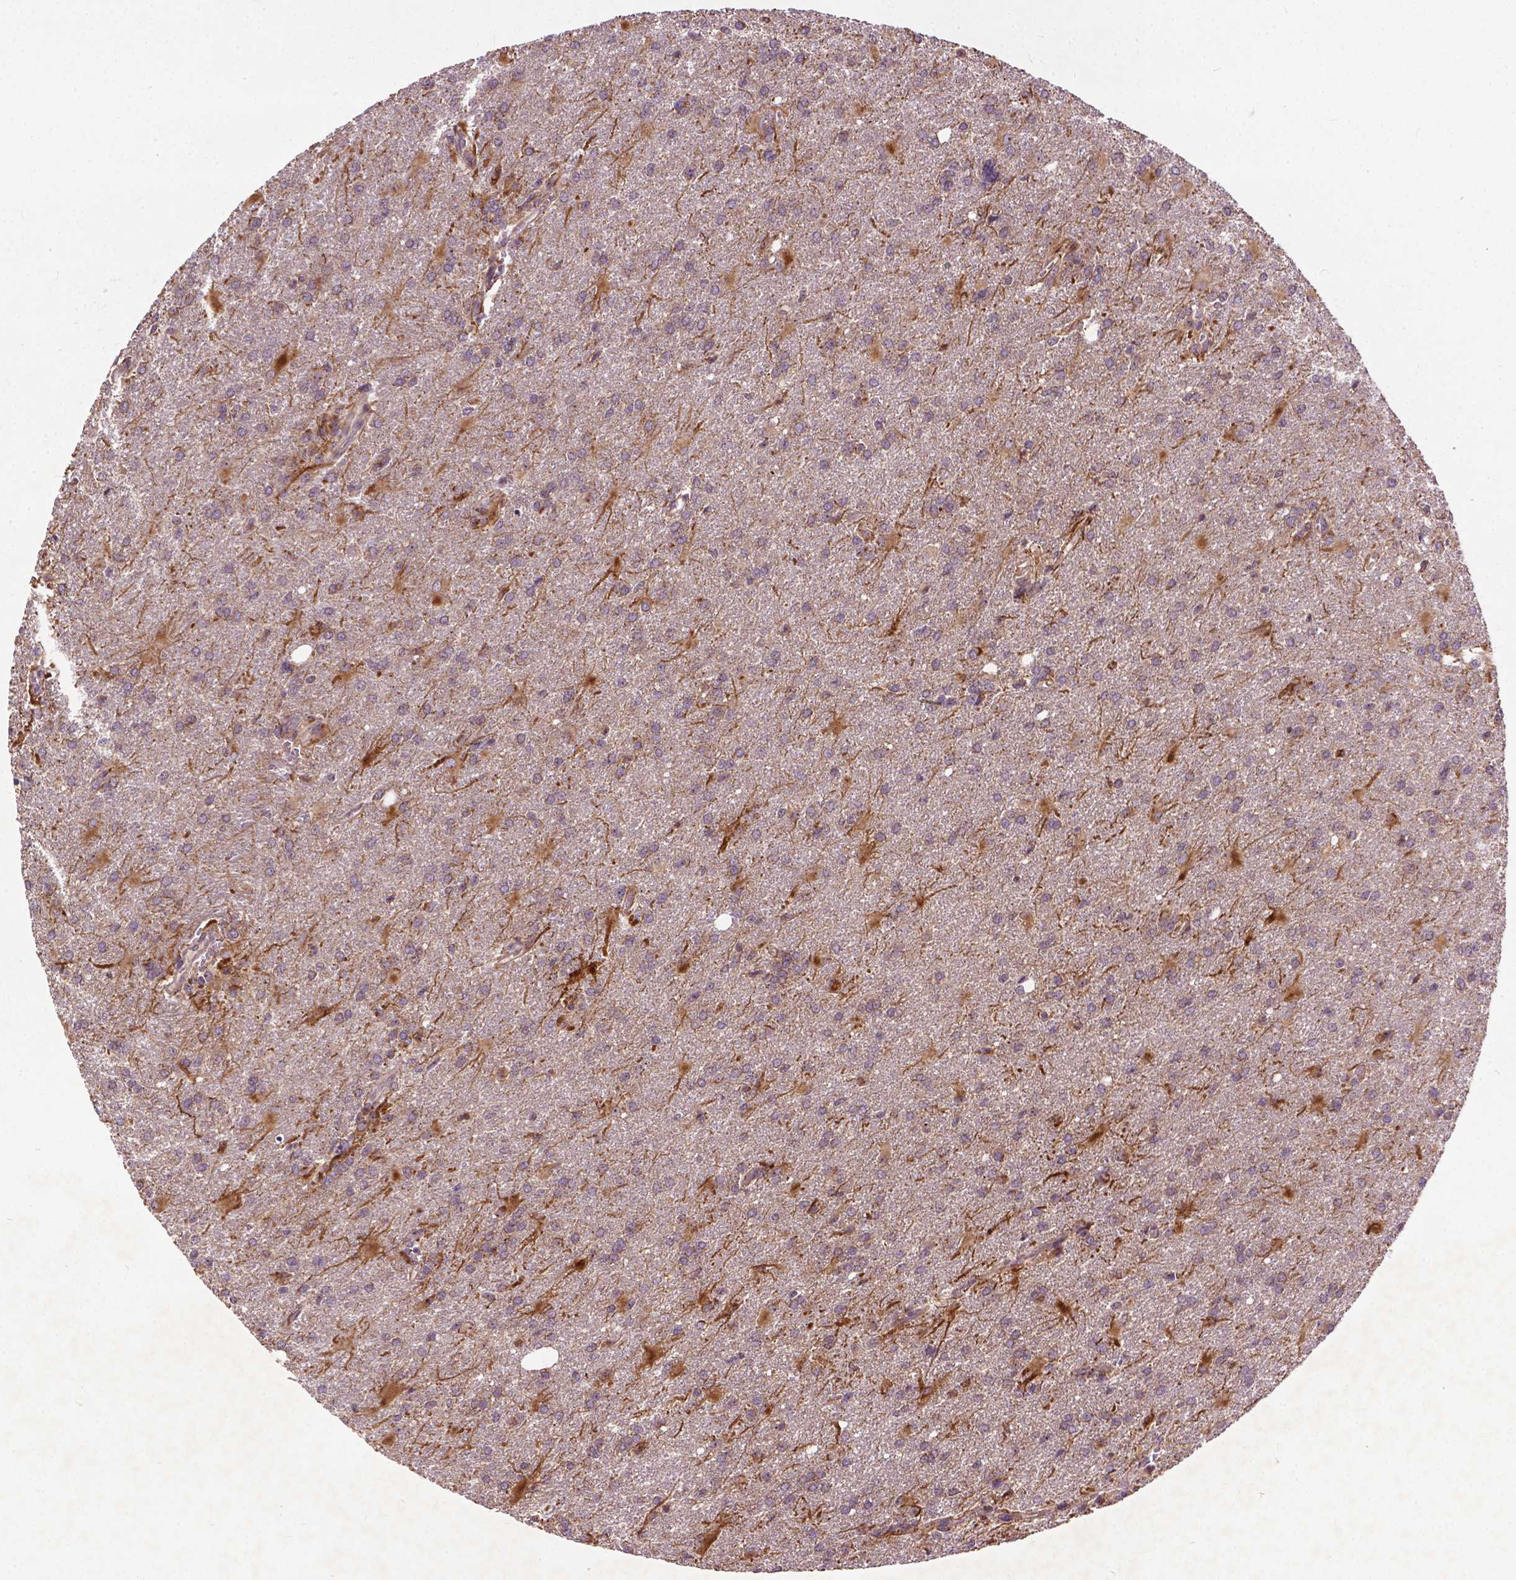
{"staining": {"intensity": "weak", "quantity": "<25%", "location": "cytoplasmic/membranous"}, "tissue": "glioma", "cell_type": "Tumor cells", "image_type": "cancer", "snomed": [{"axis": "morphology", "description": "Glioma, malignant, High grade"}, {"axis": "topography", "description": "Brain"}], "caption": "This image is of malignant glioma (high-grade) stained with immunohistochemistry to label a protein in brown with the nuclei are counter-stained blue. There is no expression in tumor cells. Nuclei are stained in blue.", "gene": "PARP3", "patient": {"sex": "male", "age": 68}}